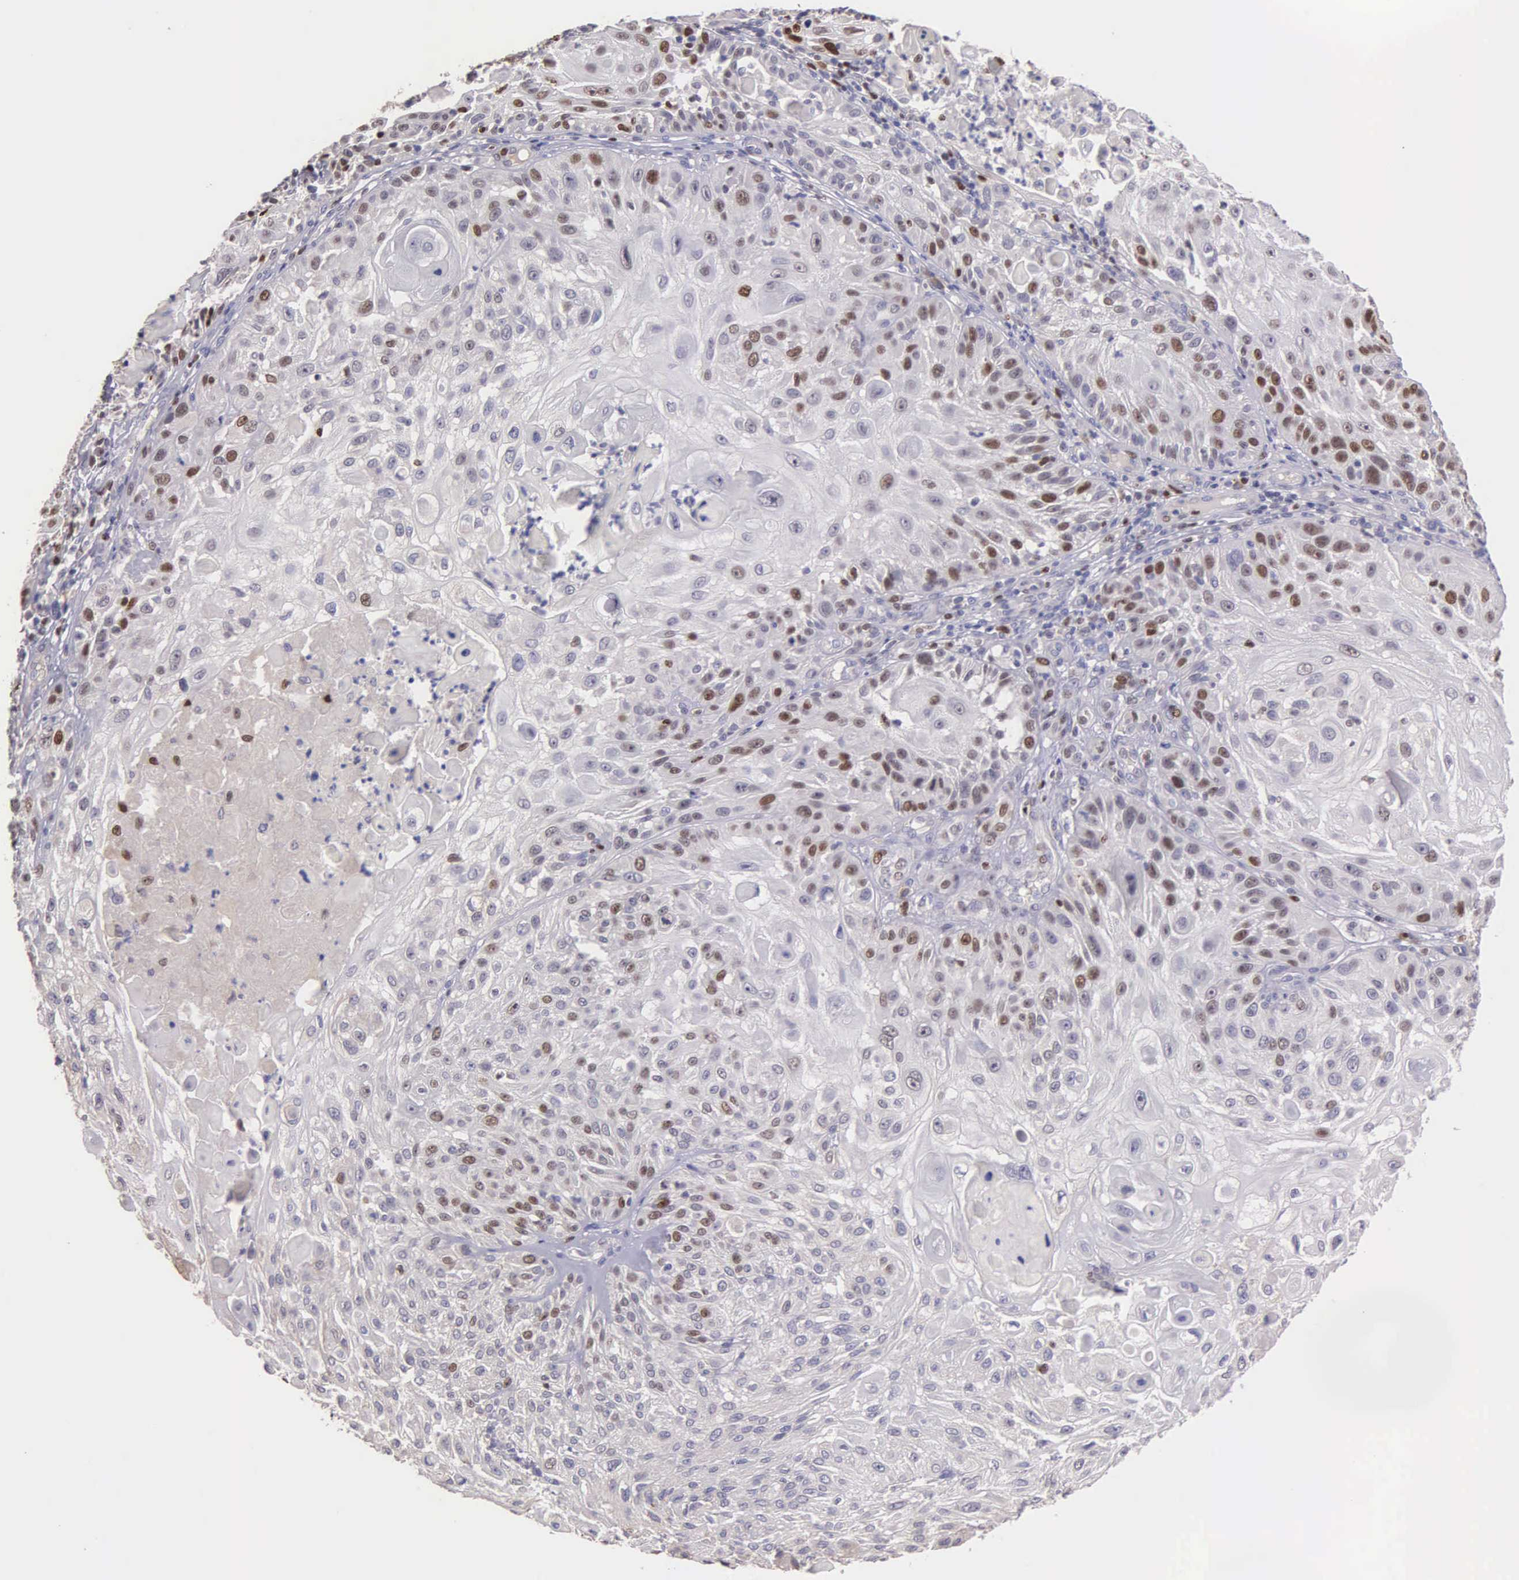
{"staining": {"intensity": "moderate", "quantity": "<25%", "location": "nuclear"}, "tissue": "skin cancer", "cell_type": "Tumor cells", "image_type": "cancer", "snomed": [{"axis": "morphology", "description": "Squamous cell carcinoma, NOS"}, {"axis": "topography", "description": "Skin"}], "caption": "Protein analysis of skin cancer (squamous cell carcinoma) tissue shows moderate nuclear expression in approximately <25% of tumor cells.", "gene": "MCM5", "patient": {"sex": "female", "age": 89}}